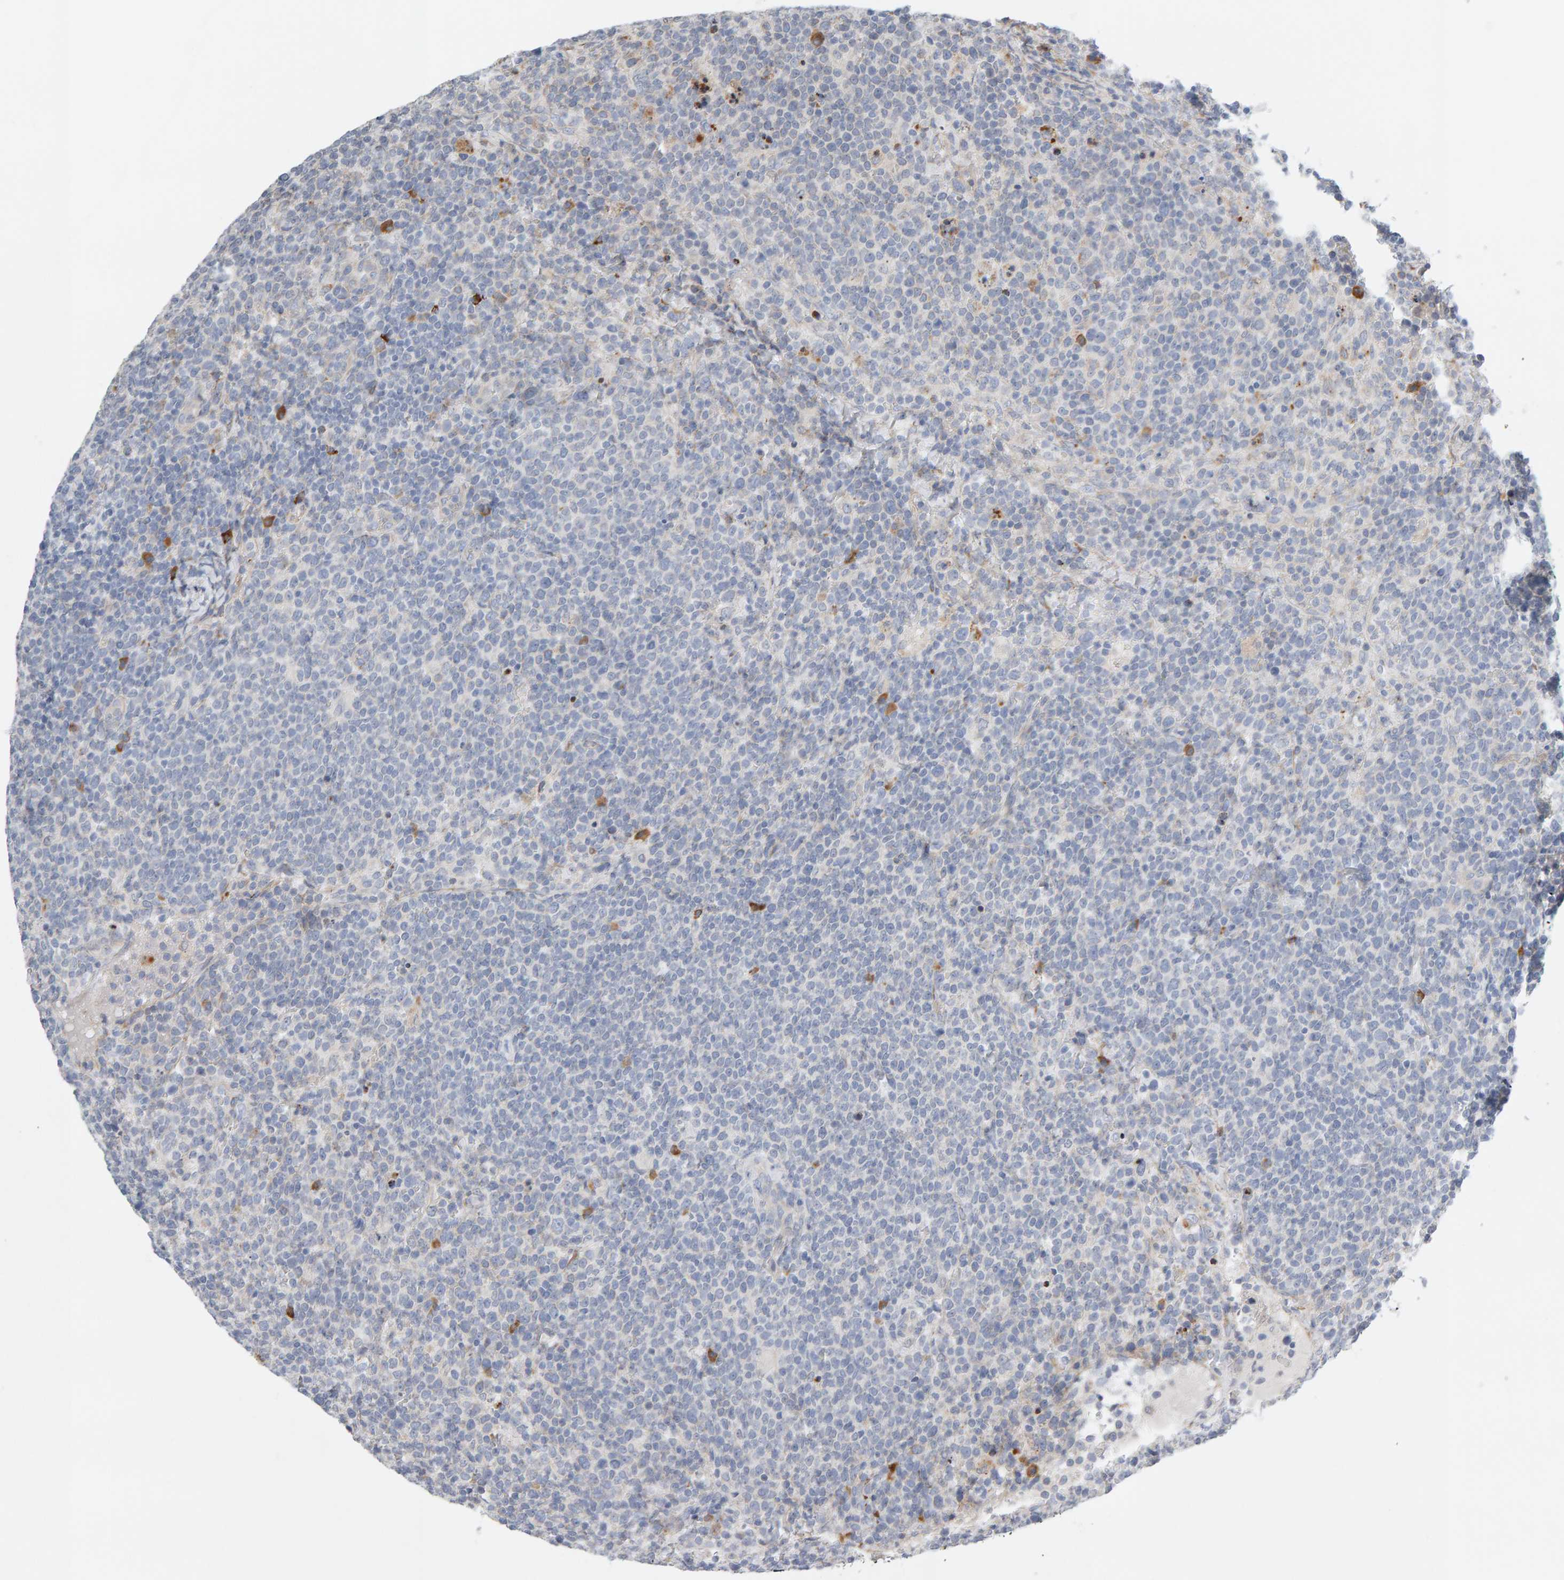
{"staining": {"intensity": "negative", "quantity": "none", "location": "none"}, "tissue": "lymphoma", "cell_type": "Tumor cells", "image_type": "cancer", "snomed": [{"axis": "morphology", "description": "Malignant lymphoma, non-Hodgkin's type, High grade"}, {"axis": "topography", "description": "Lymph node"}], "caption": "The immunohistochemistry photomicrograph has no significant expression in tumor cells of malignant lymphoma, non-Hodgkin's type (high-grade) tissue. The staining is performed using DAB (3,3'-diaminobenzidine) brown chromogen with nuclei counter-stained in using hematoxylin.", "gene": "ENGASE", "patient": {"sex": "male", "age": 61}}